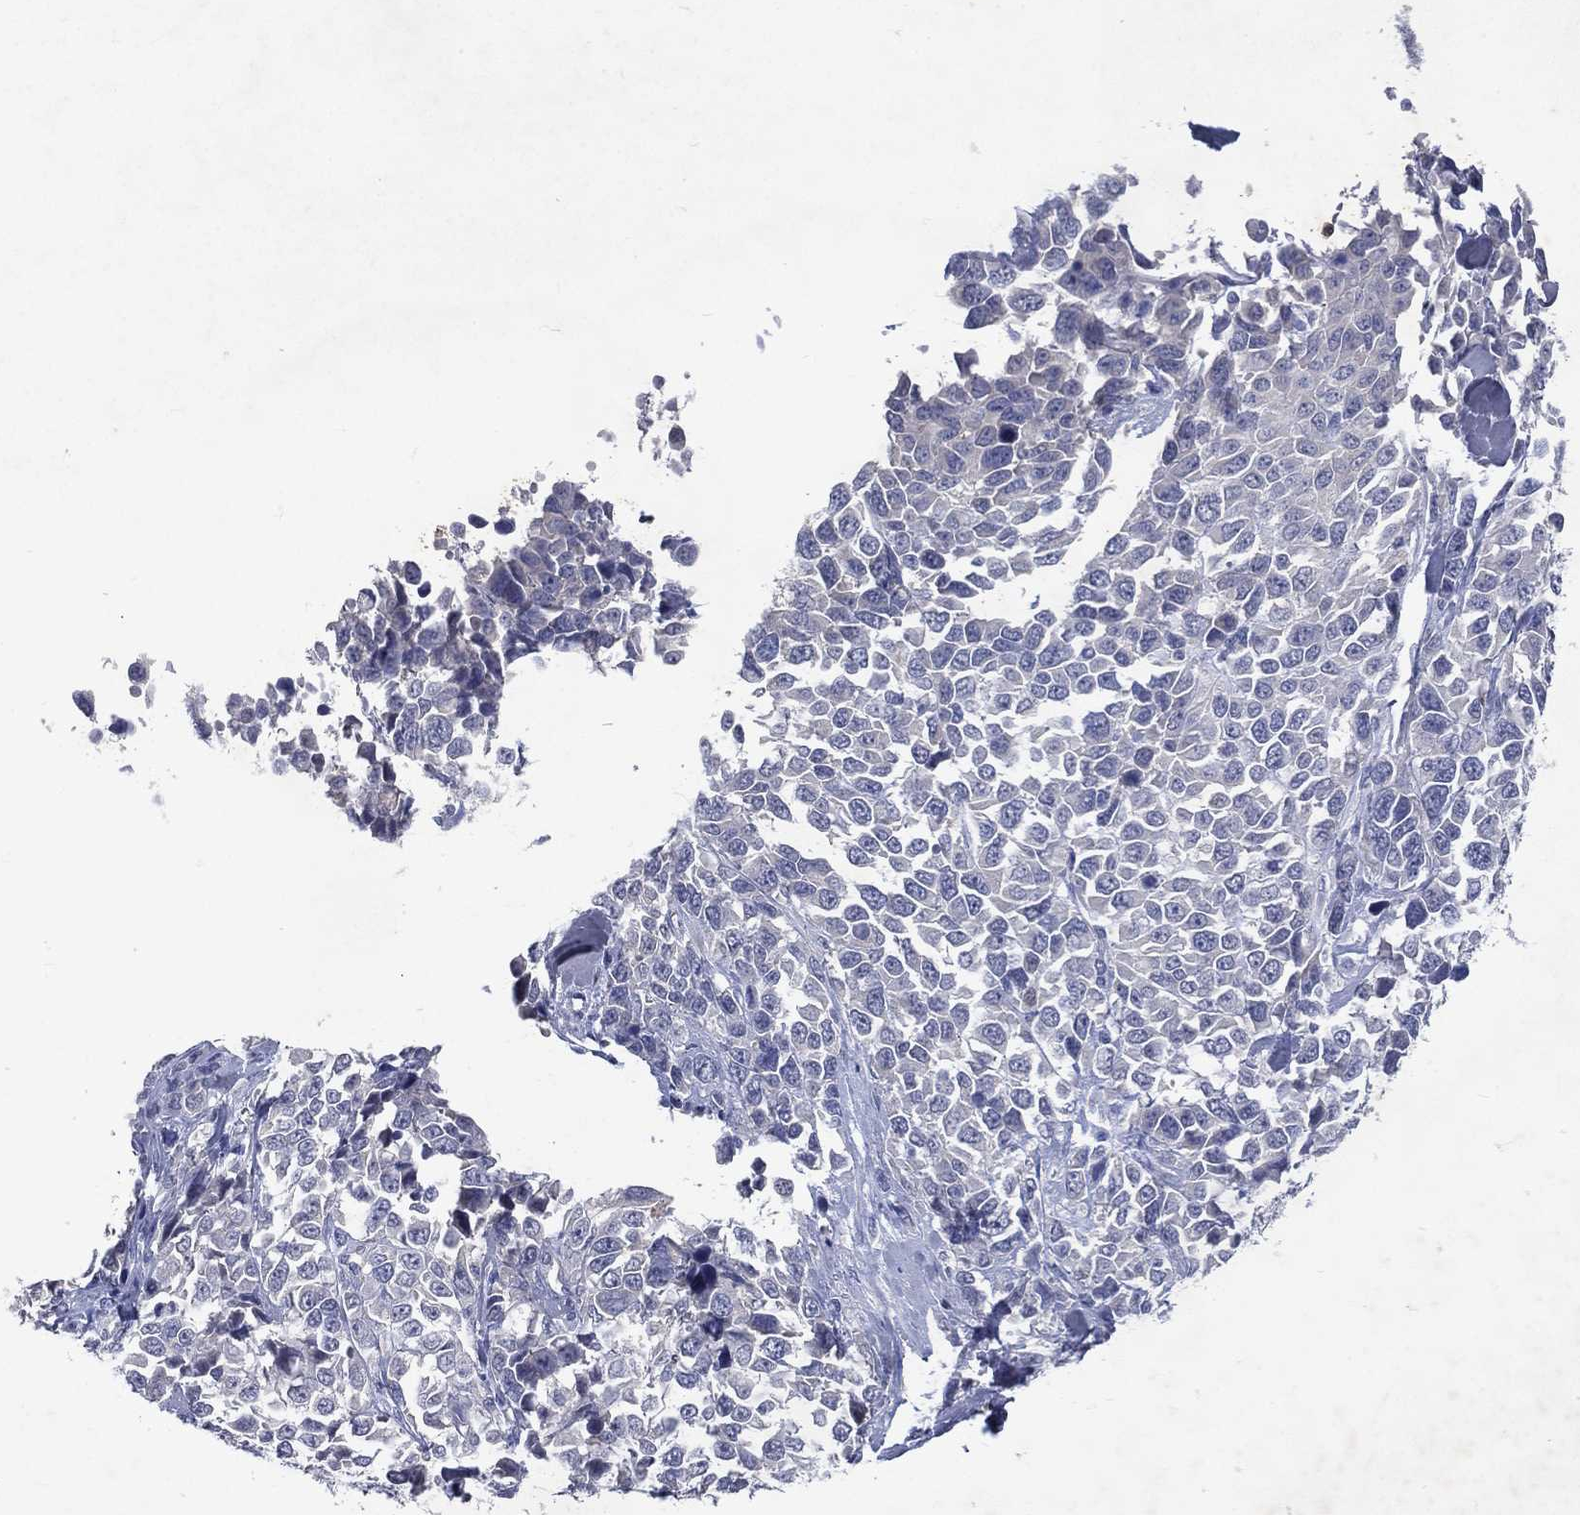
{"staining": {"intensity": "negative", "quantity": "none", "location": "none"}, "tissue": "melanoma", "cell_type": "Tumor cells", "image_type": "cancer", "snomed": [{"axis": "morphology", "description": "Malignant melanoma, Metastatic site"}, {"axis": "topography", "description": "Skin"}], "caption": "This is an immunohistochemistry (IHC) histopathology image of human malignant melanoma (metastatic site). There is no expression in tumor cells.", "gene": "SLC34A2", "patient": {"sex": "male", "age": 84}}